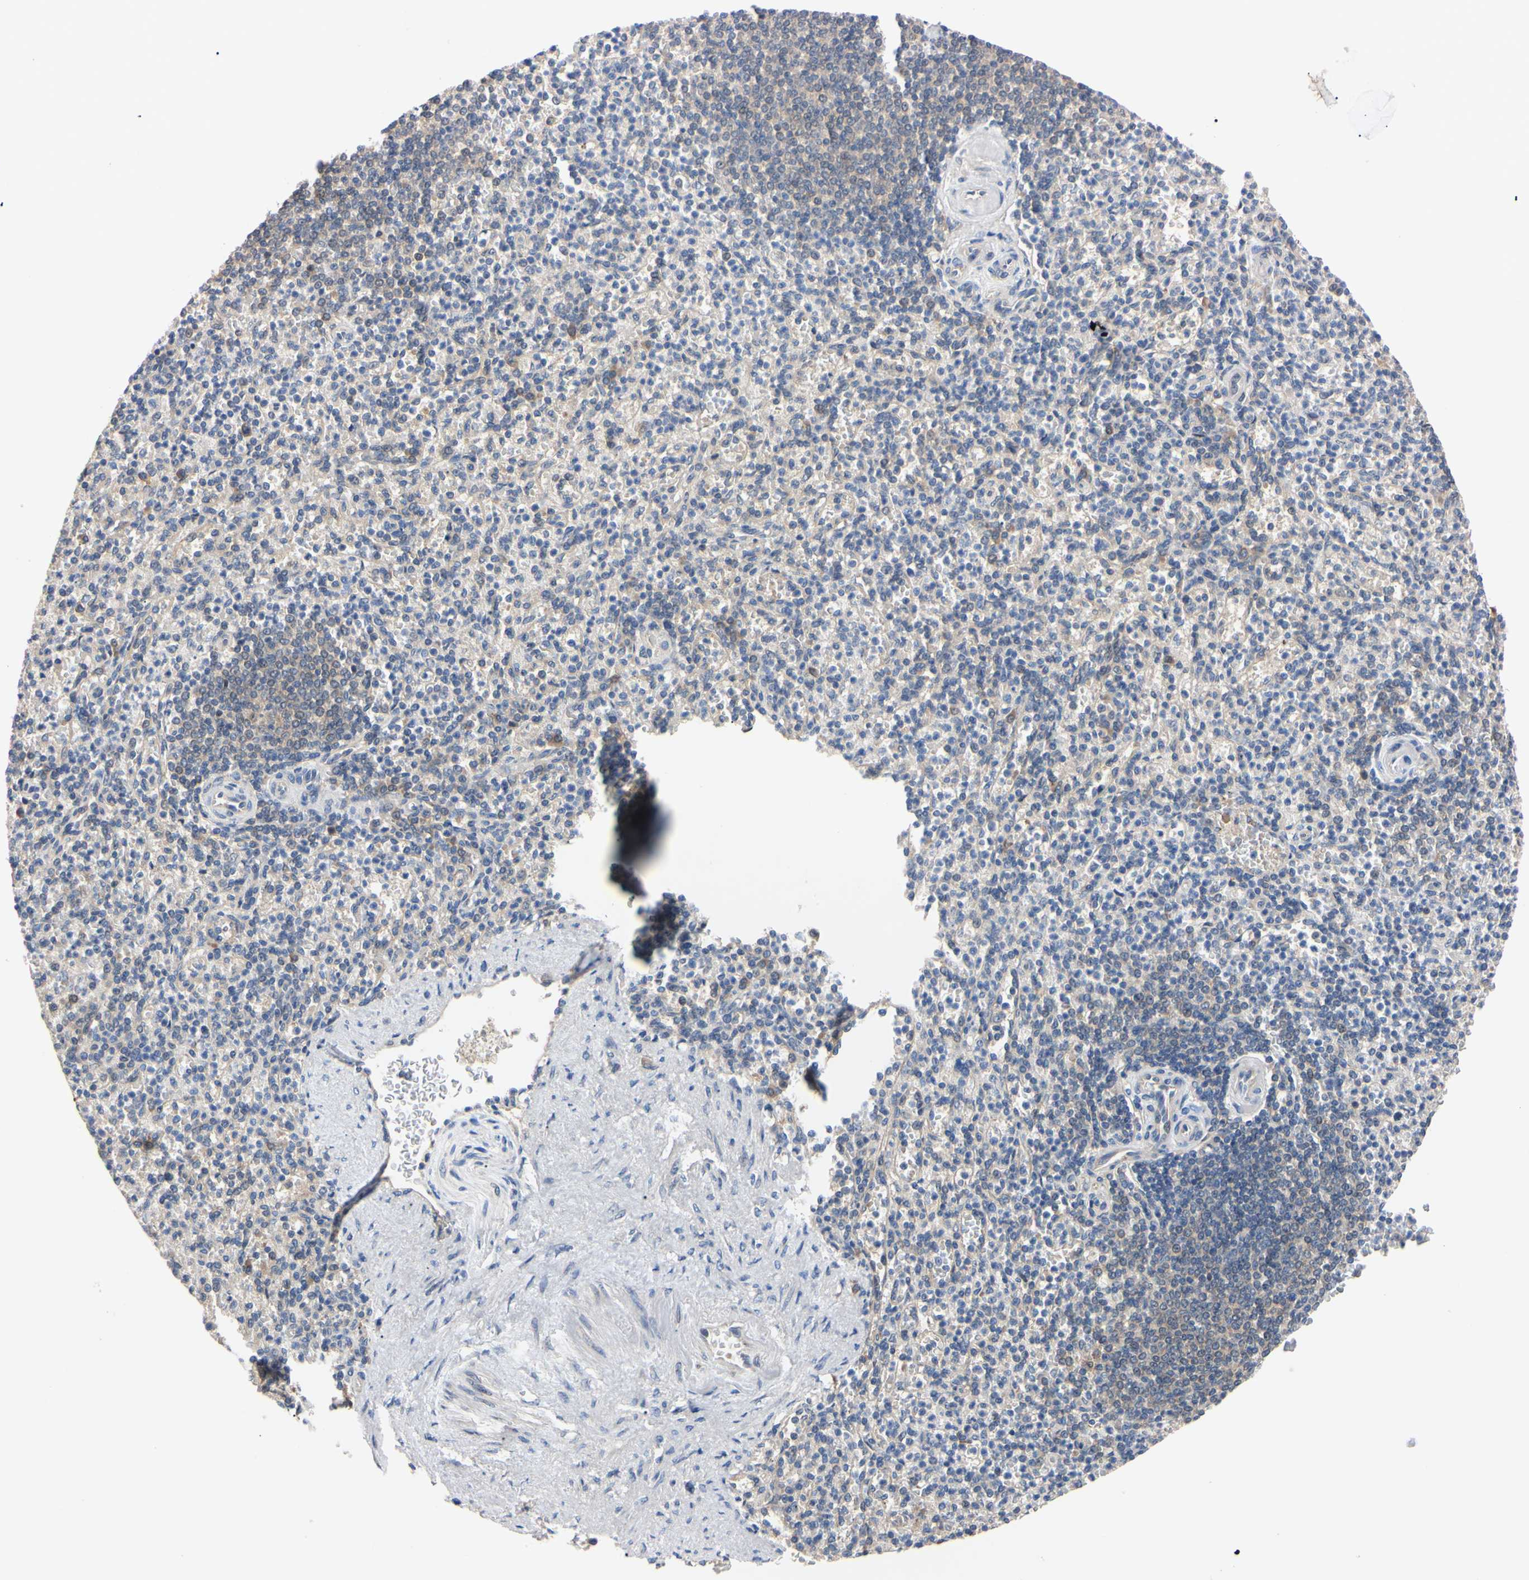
{"staining": {"intensity": "weak", "quantity": "25%-75%", "location": "cytoplasmic/membranous"}, "tissue": "spleen", "cell_type": "Cells in red pulp", "image_type": "normal", "snomed": [{"axis": "morphology", "description": "Normal tissue, NOS"}, {"axis": "topography", "description": "Spleen"}], "caption": "A photomicrograph of human spleen stained for a protein displays weak cytoplasmic/membranous brown staining in cells in red pulp.", "gene": "RARS1", "patient": {"sex": "female", "age": 74}}